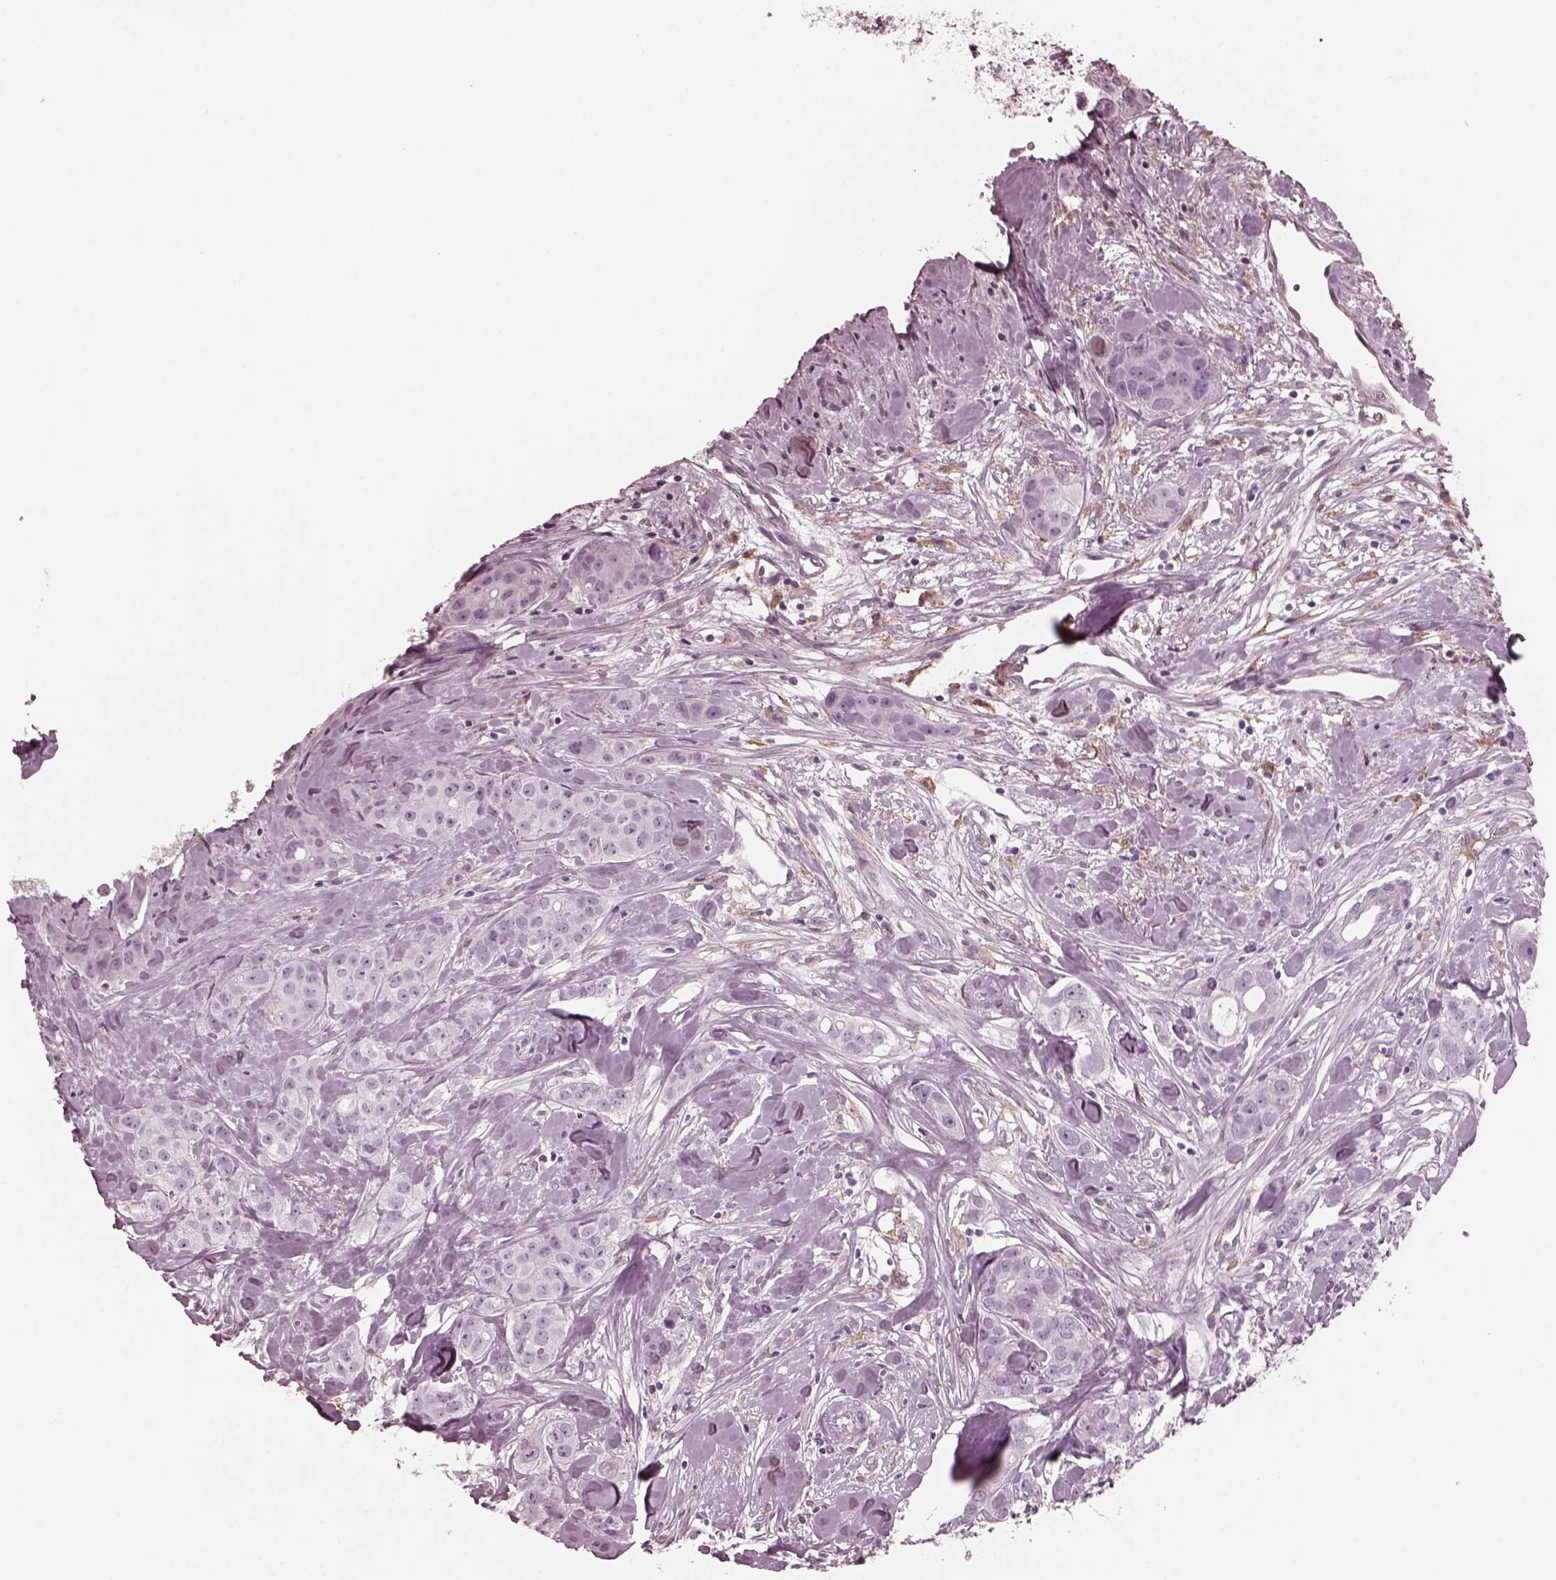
{"staining": {"intensity": "negative", "quantity": "none", "location": "none"}, "tissue": "breast cancer", "cell_type": "Tumor cells", "image_type": "cancer", "snomed": [{"axis": "morphology", "description": "Duct carcinoma"}, {"axis": "topography", "description": "Breast"}], "caption": "Tumor cells show no significant protein expression in breast cancer.", "gene": "CGA", "patient": {"sex": "female", "age": 43}}